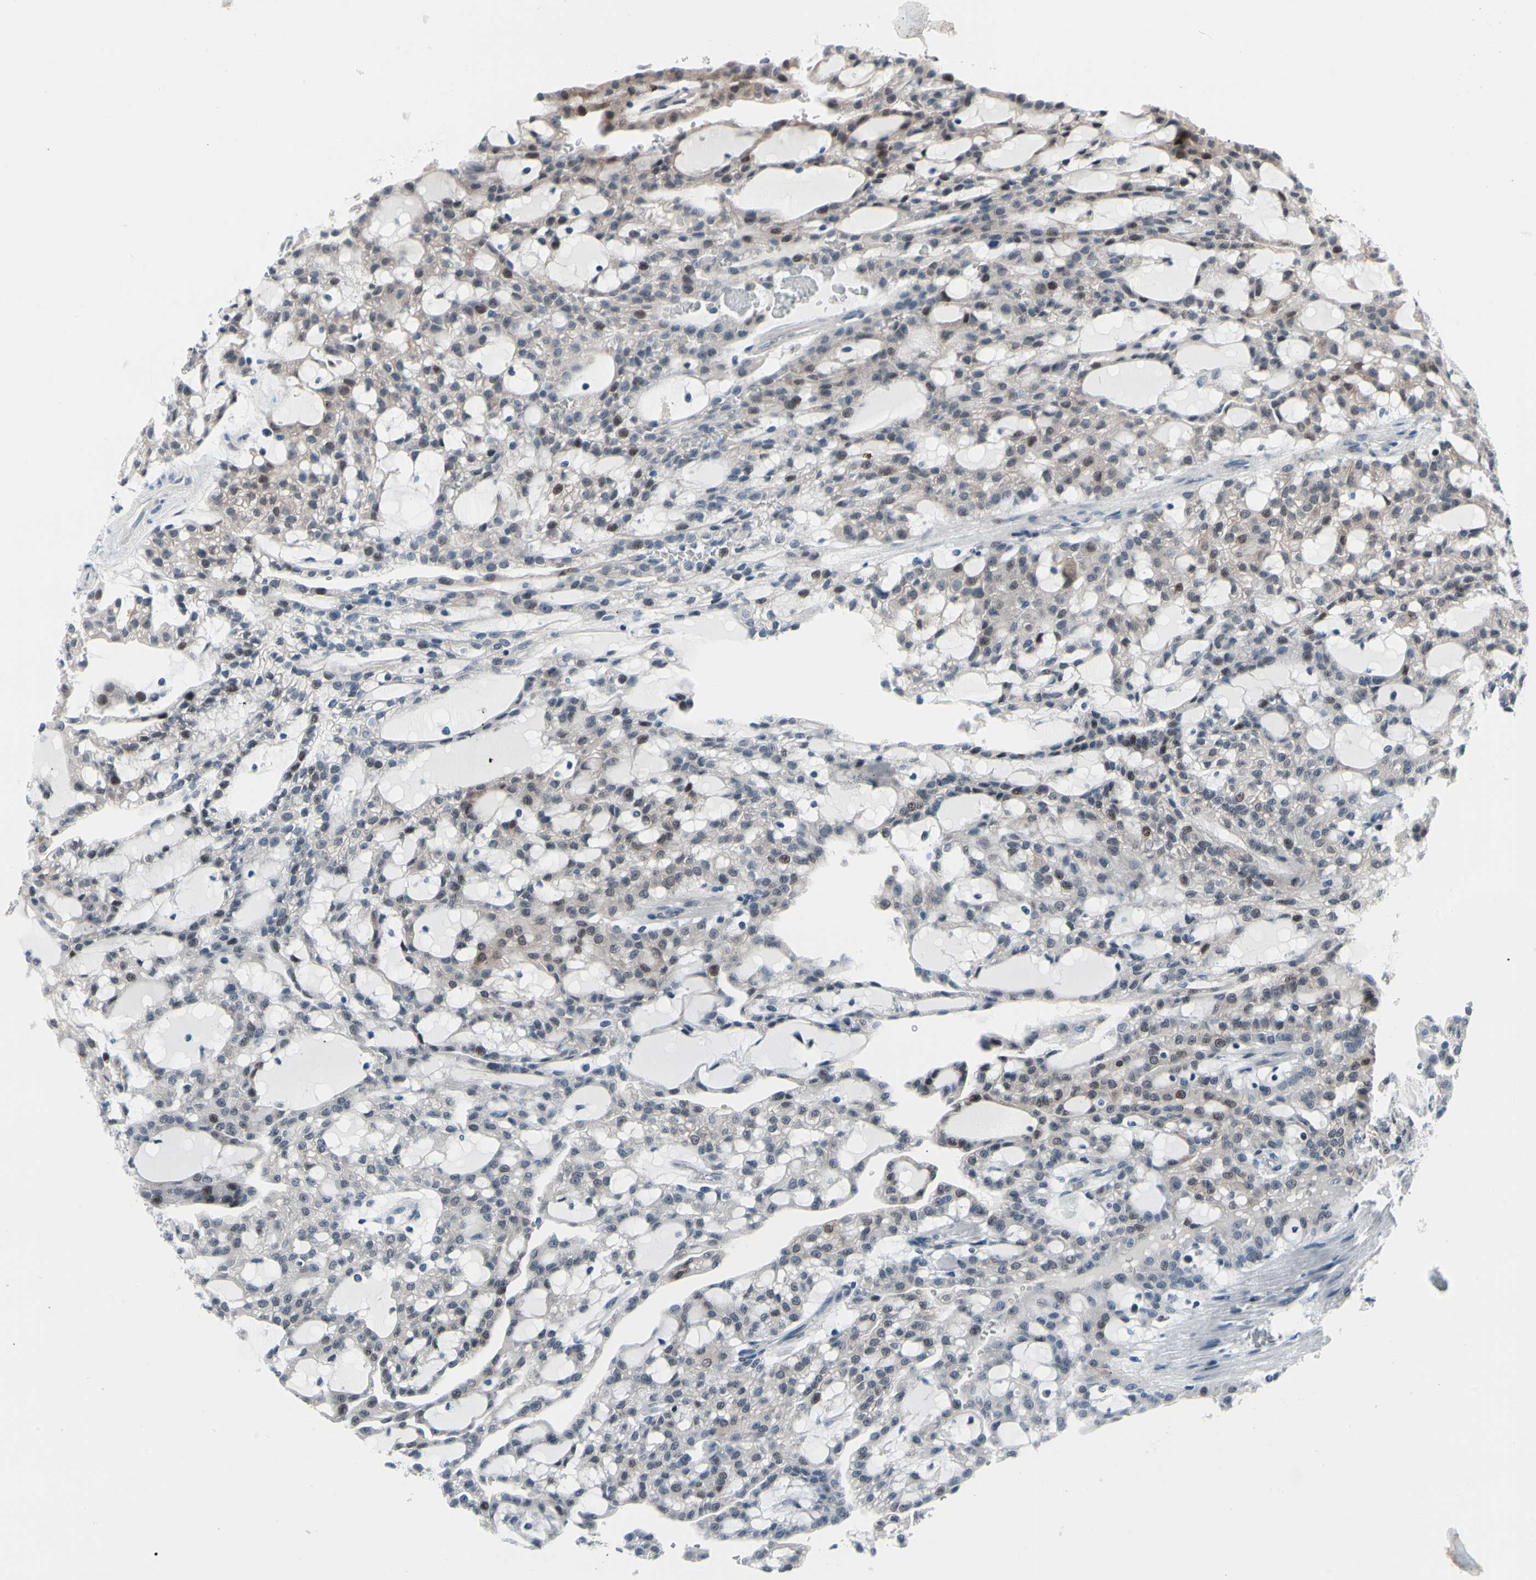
{"staining": {"intensity": "negative", "quantity": "none", "location": "none"}, "tissue": "renal cancer", "cell_type": "Tumor cells", "image_type": "cancer", "snomed": [{"axis": "morphology", "description": "Adenocarcinoma, NOS"}, {"axis": "topography", "description": "Kidney"}], "caption": "Tumor cells are negative for protein expression in human adenocarcinoma (renal).", "gene": "TXN", "patient": {"sex": "male", "age": 63}}